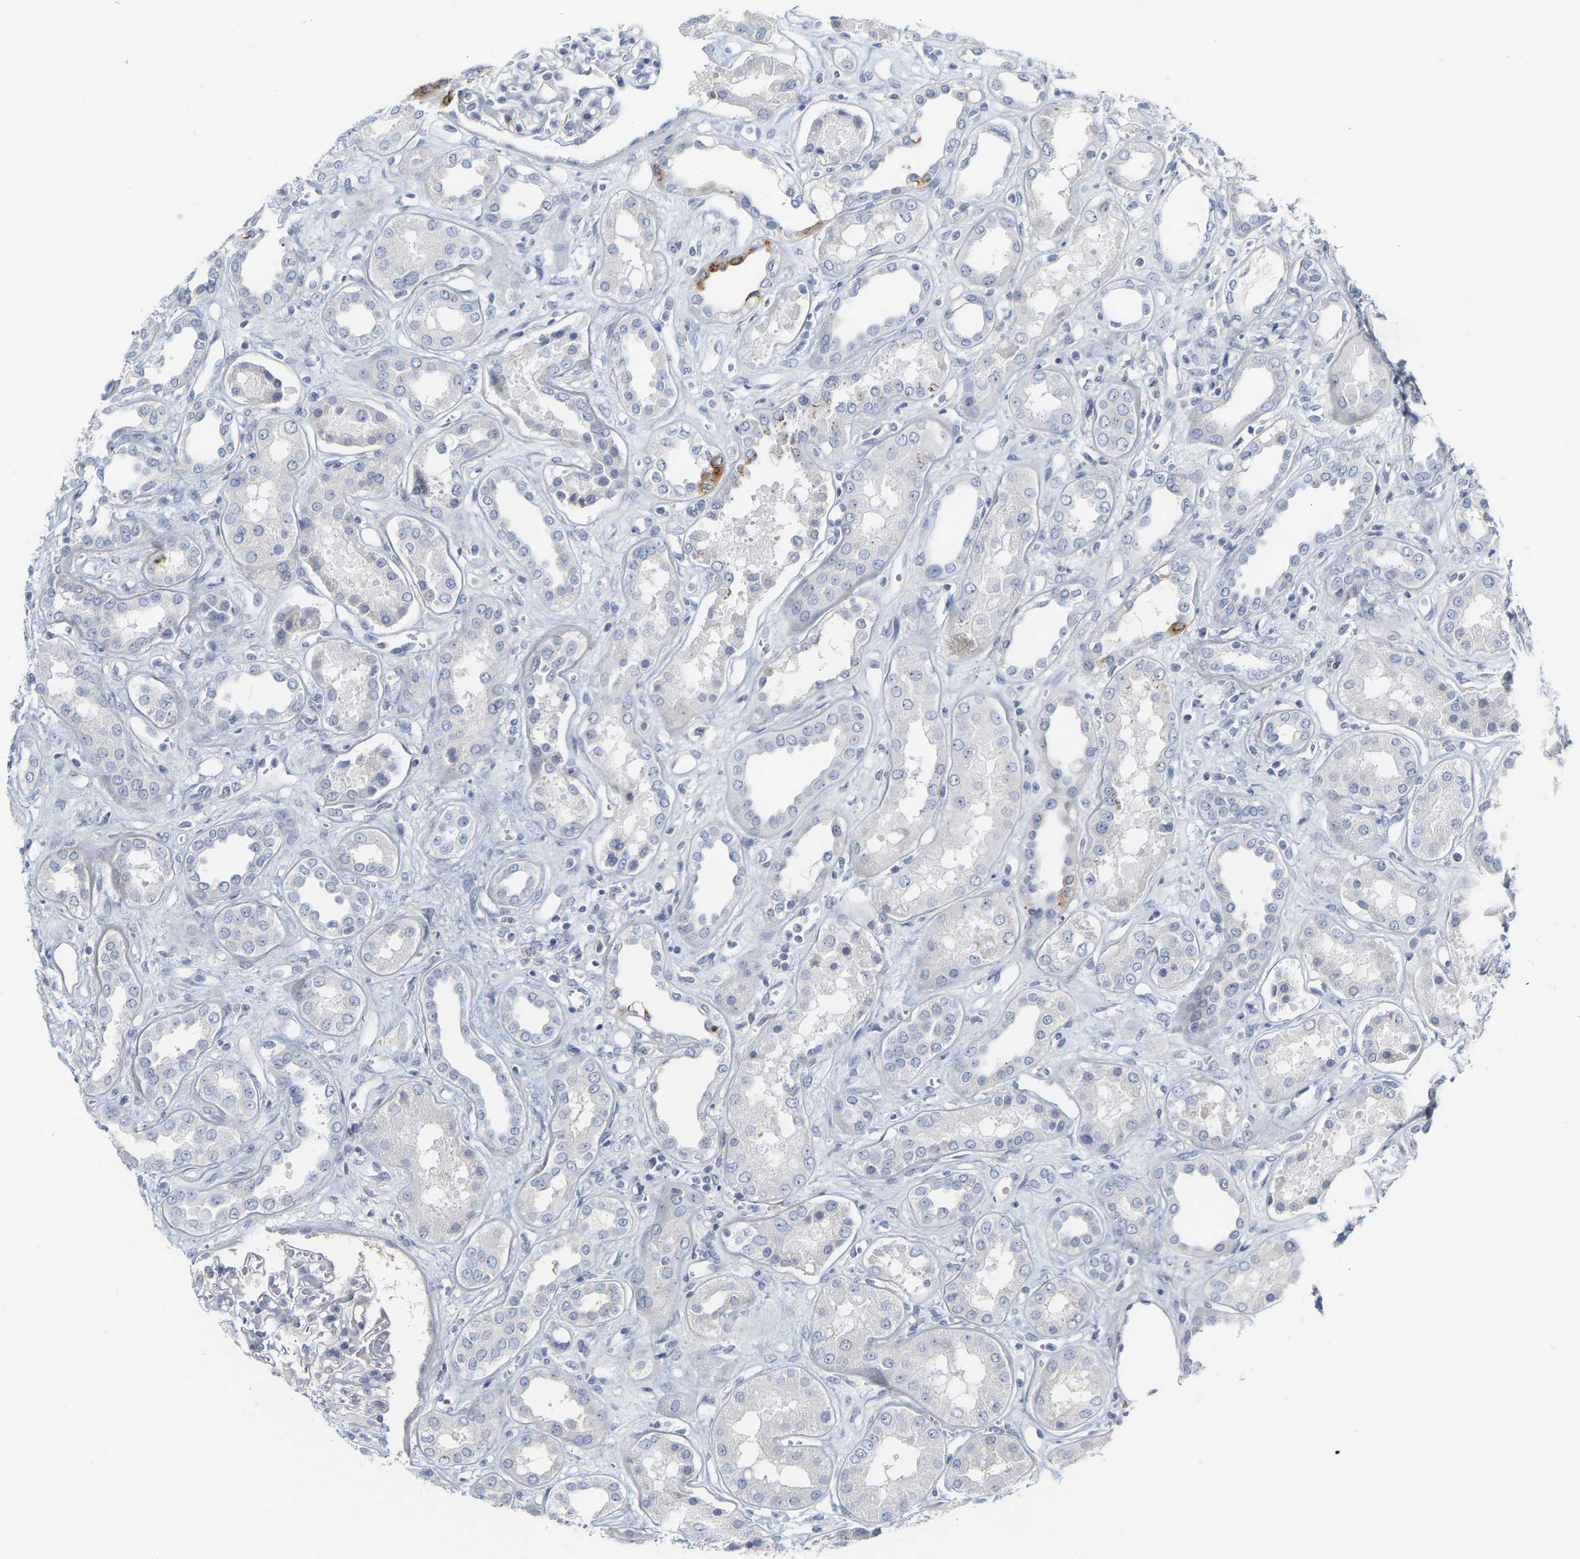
{"staining": {"intensity": "negative", "quantity": "none", "location": "none"}, "tissue": "kidney", "cell_type": "Cells in glomeruli", "image_type": "normal", "snomed": [{"axis": "morphology", "description": "Normal tissue, NOS"}, {"axis": "topography", "description": "Kidney"}], "caption": "DAB immunohistochemical staining of unremarkable human kidney displays no significant staining in cells in glomeruli. The staining is performed using DAB (3,3'-diaminobenzidine) brown chromogen with nuclei counter-stained in using hematoxylin.", "gene": "GNAS", "patient": {"sex": "male", "age": 59}}